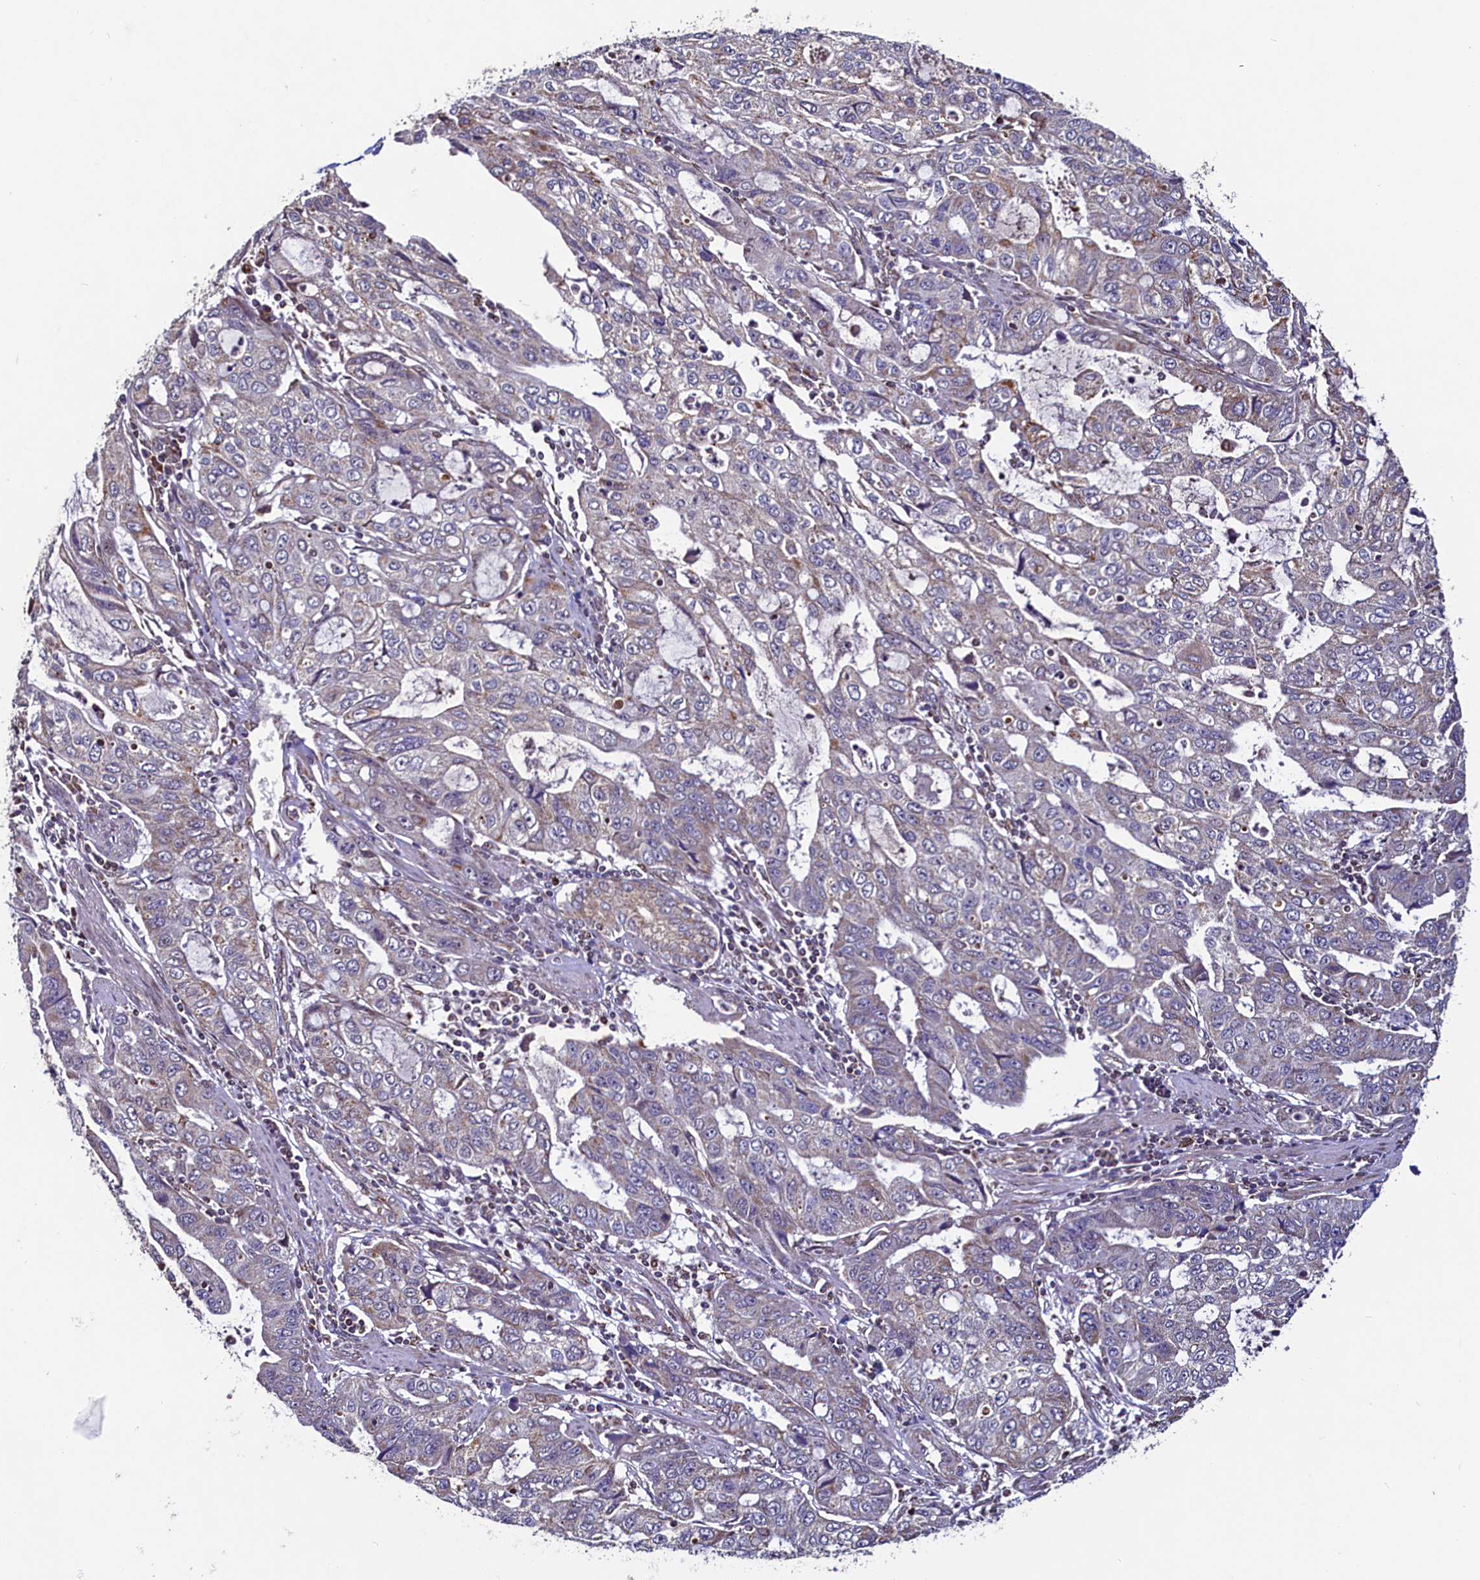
{"staining": {"intensity": "weak", "quantity": "<25%", "location": "cytoplasmic/membranous"}, "tissue": "stomach cancer", "cell_type": "Tumor cells", "image_type": "cancer", "snomed": [{"axis": "morphology", "description": "Adenocarcinoma, NOS"}, {"axis": "topography", "description": "Stomach, upper"}], "caption": "Micrograph shows no significant protein staining in tumor cells of stomach cancer (adenocarcinoma). (DAB (3,3'-diaminobenzidine) IHC, high magnification).", "gene": "ZNF577", "patient": {"sex": "female", "age": 52}}